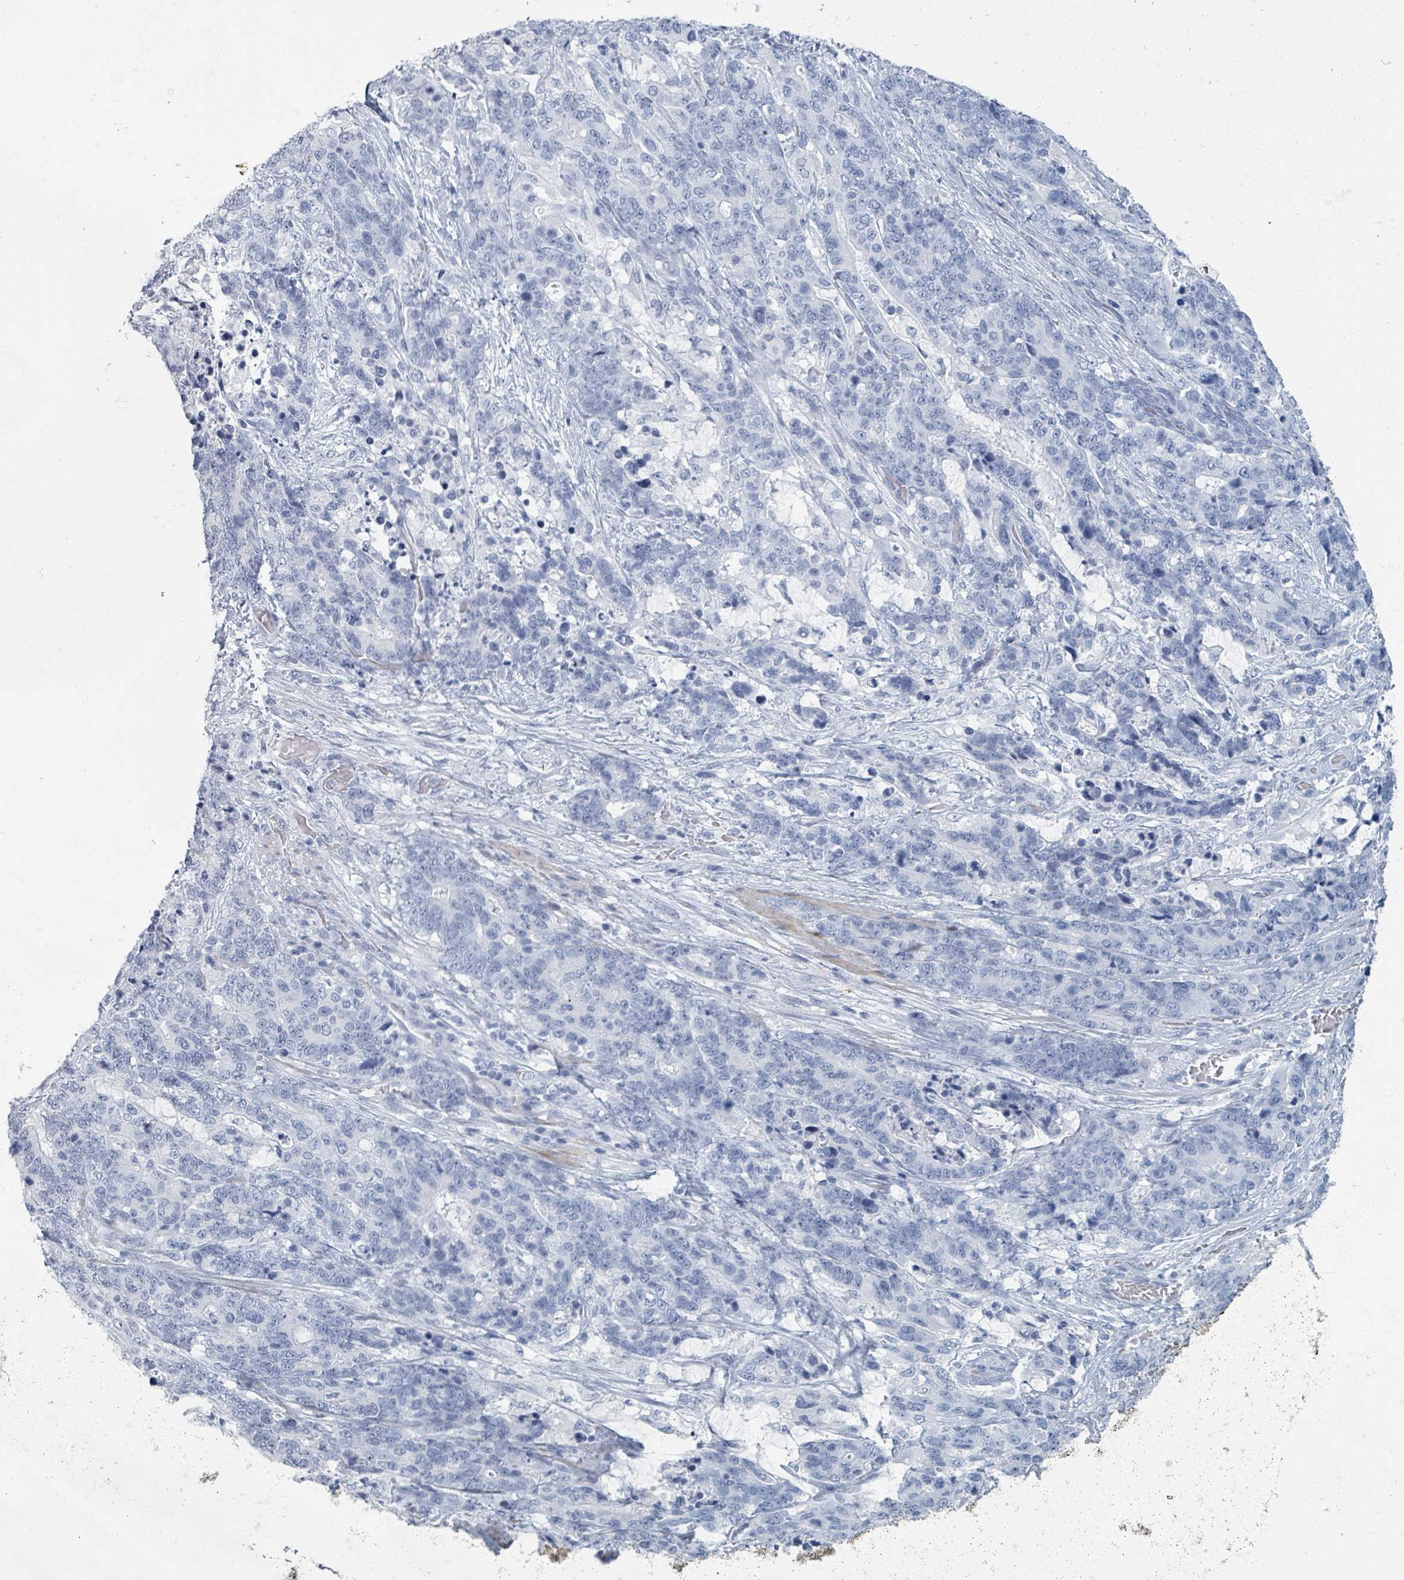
{"staining": {"intensity": "negative", "quantity": "none", "location": "none"}, "tissue": "stomach cancer", "cell_type": "Tumor cells", "image_type": "cancer", "snomed": [{"axis": "morphology", "description": "Normal tissue, NOS"}, {"axis": "morphology", "description": "Adenocarcinoma, NOS"}, {"axis": "topography", "description": "Stomach"}], "caption": "Immunohistochemical staining of stomach adenocarcinoma displays no significant positivity in tumor cells.", "gene": "TAS2R1", "patient": {"sex": "female", "age": 64}}